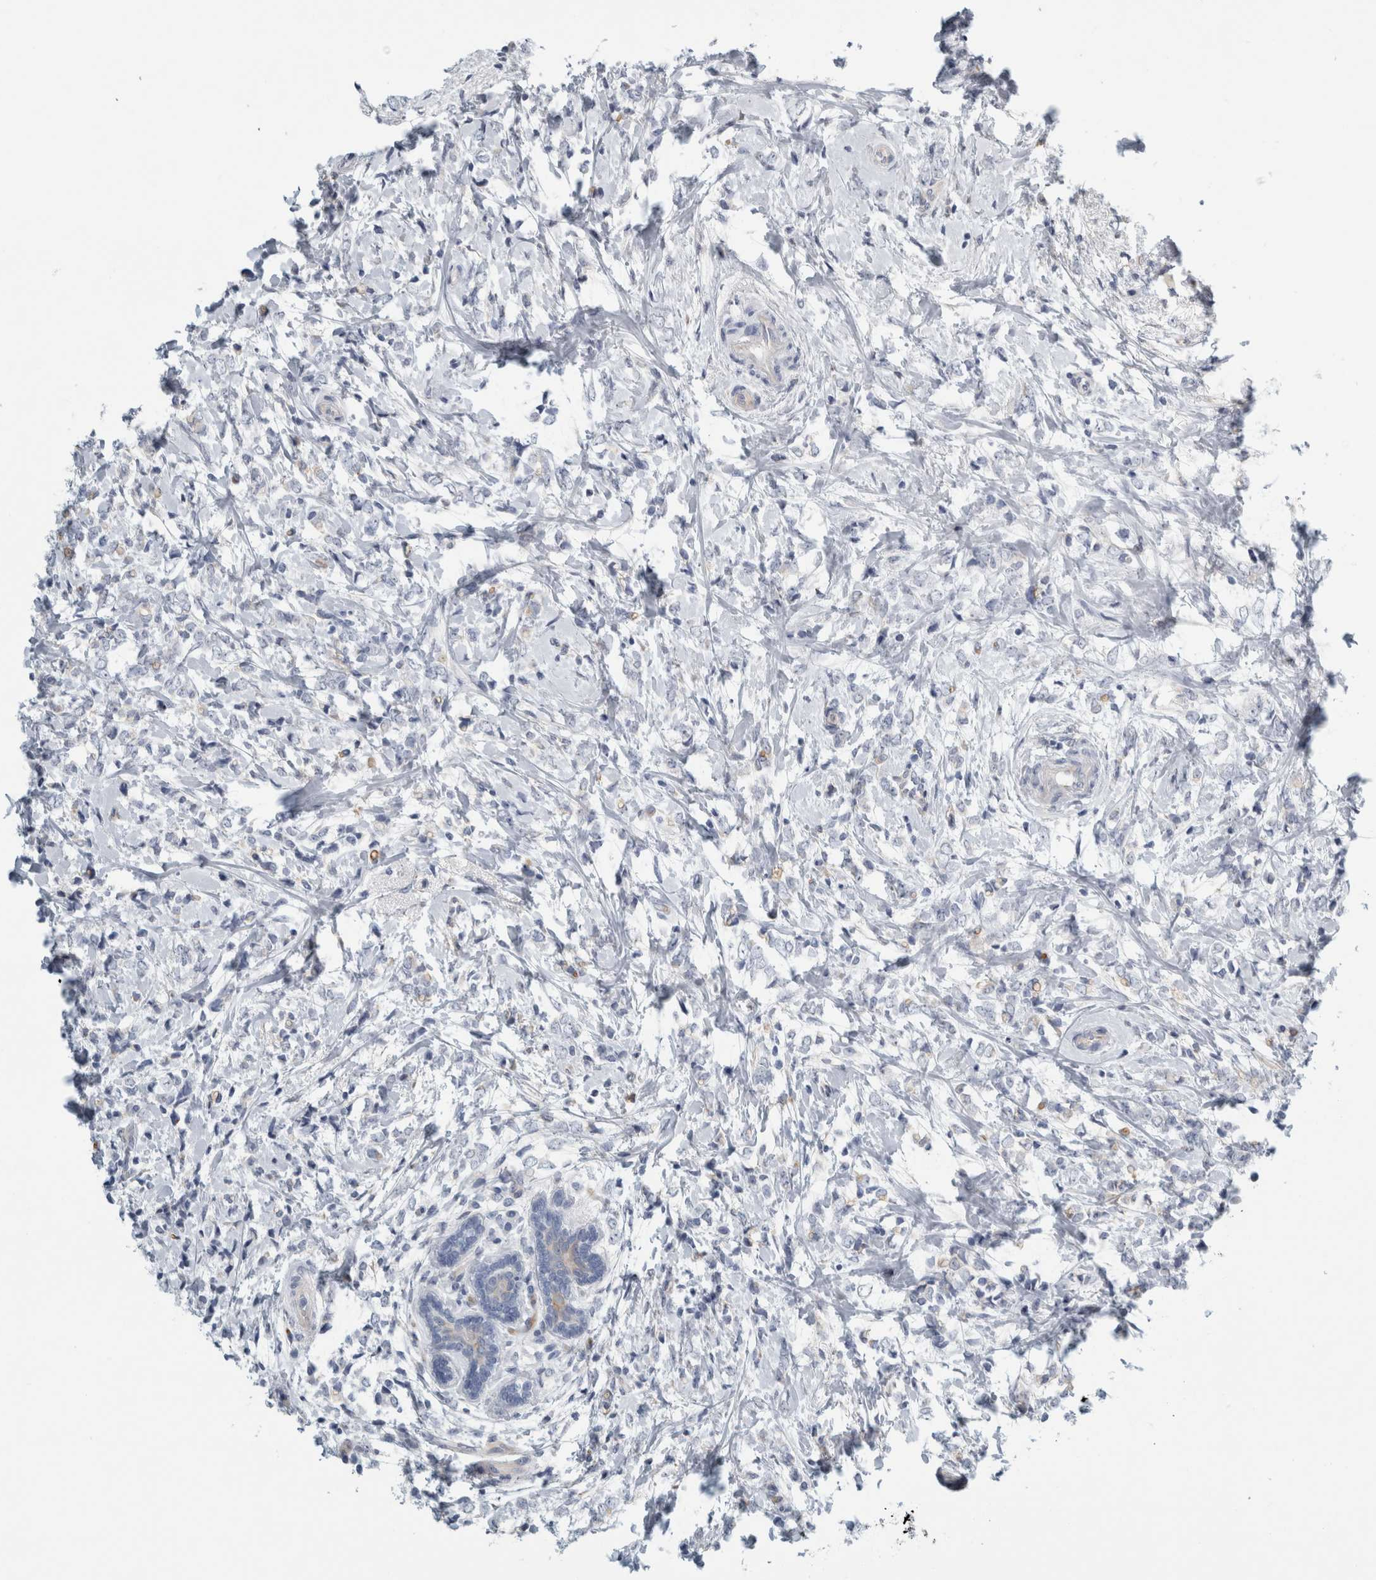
{"staining": {"intensity": "negative", "quantity": "none", "location": "none"}, "tissue": "breast cancer", "cell_type": "Tumor cells", "image_type": "cancer", "snomed": [{"axis": "morphology", "description": "Normal tissue, NOS"}, {"axis": "morphology", "description": "Lobular carcinoma"}, {"axis": "topography", "description": "Breast"}], "caption": "The micrograph exhibits no significant expression in tumor cells of lobular carcinoma (breast).", "gene": "B3GNT3", "patient": {"sex": "female", "age": 47}}